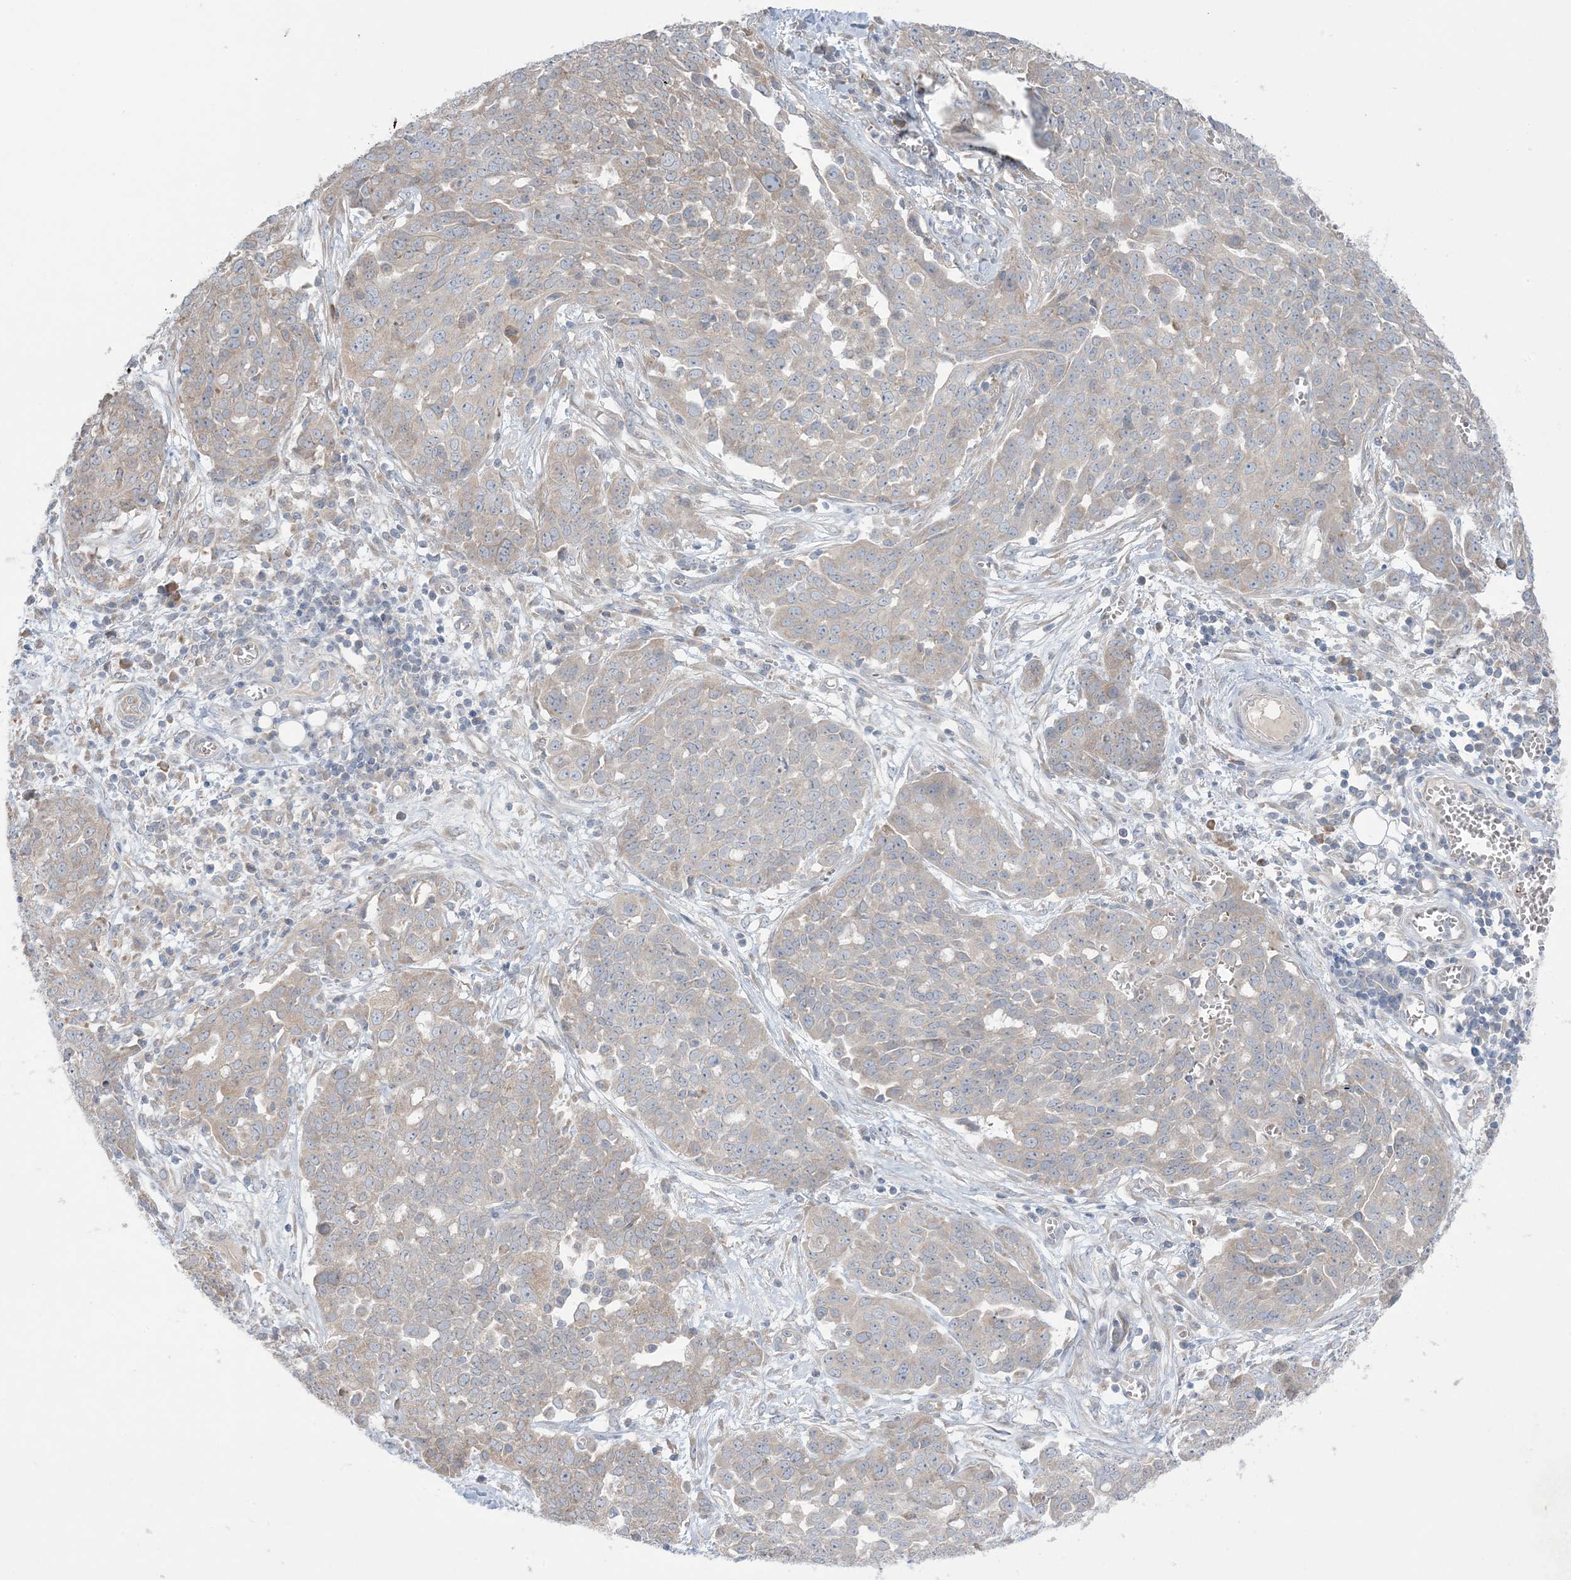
{"staining": {"intensity": "negative", "quantity": "none", "location": "none"}, "tissue": "ovarian cancer", "cell_type": "Tumor cells", "image_type": "cancer", "snomed": [{"axis": "morphology", "description": "Cystadenocarcinoma, serous, NOS"}, {"axis": "topography", "description": "Soft tissue"}, {"axis": "topography", "description": "Ovary"}], "caption": "The image demonstrates no staining of tumor cells in serous cystadenocarcinoma (ovarian). Brightfield microscopy of immunohistochemistry stained with DAB (brown) and hematoxylin (blue), captured at high magnification.", "gene": "MMGT1", "patient": {"sex": "female", "age": 57}}